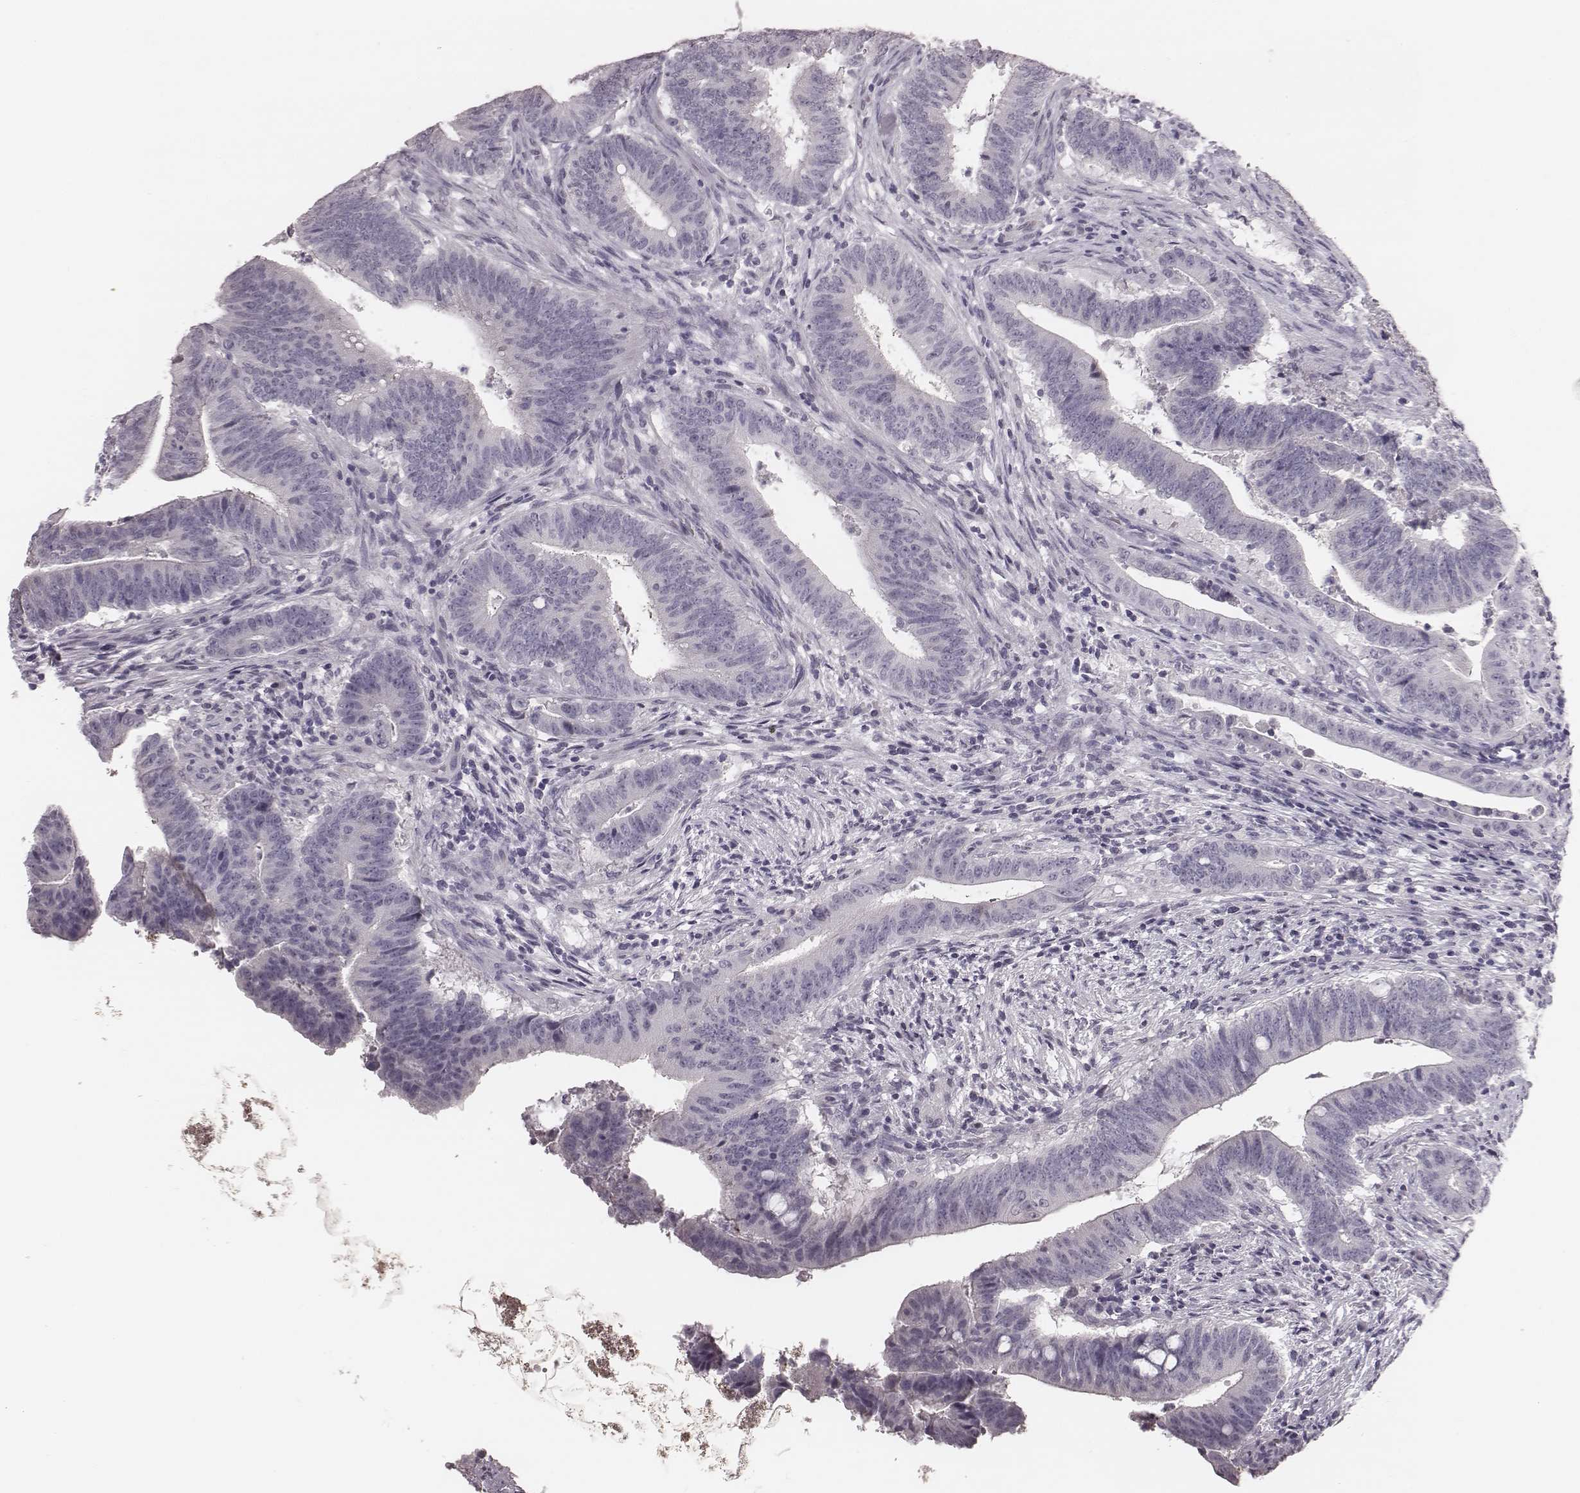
{"staining": {"intensity": "negative", "quantity": "none", "location": "none"}, "tissue": "colorectal cancer", "cell_type": "Tumor cells", "image_type": "cancer", "snomed": [{"axis": "morphology", "description": "Adenocarcinoma, NOS"}, {"axis": "topography", "description": "Colon"}], "caption": "Immunohistochemistry (IHC) image of neoplastic tissue: colorectal cancer (adenocarcinoma) stained with DAB (3,3'-diaminobenzidine) exhibits no significant protein positivity in tumor cells. (DAB (3,3'-diaminobenzidine) immunohistochemistry (IHC), high magnification).", "gene": "CSHL1", "patient": {"sex": "female", "age": 43}}